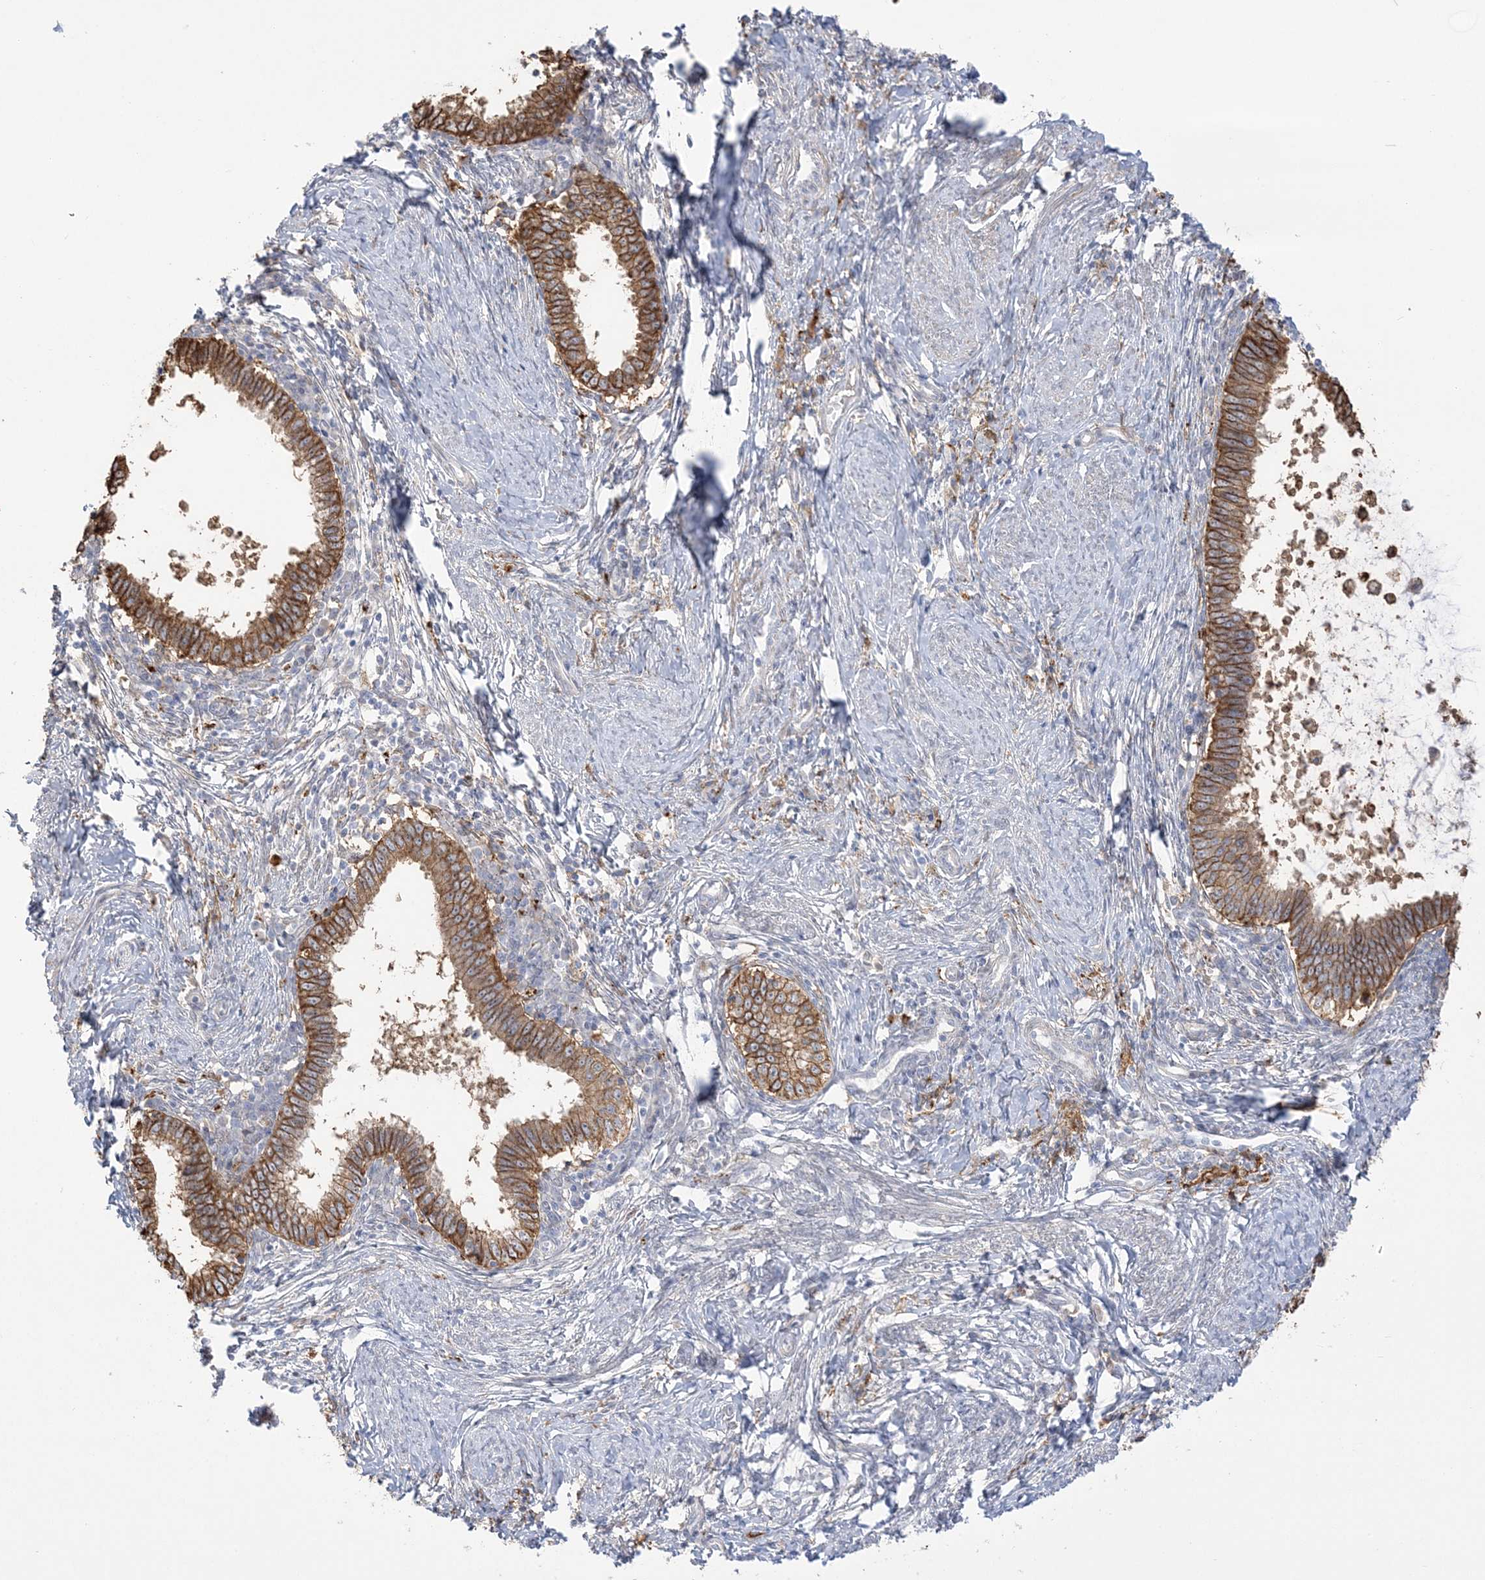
{"staining": {"intensity": "moderate", "quantity": ">75%", "location": "cytoplasmic/membranous"}, "tissue": "cervical cancer", "cell_type": "Tumor cells", "image_type": "cancer", "snomed": [{"axis": "morphology", "description": "Adenocarcinoma, NOS"}, {"axis": "topography", "description": "Cervix"}], "caption": "There is medium levels of moderate cytoplasmic/membranous expression in tumor cells of cervical cancer (adenocarcinoma), as demonstrated by immunohistochemical staining (brown color).", "gene": "HAAO", "patient": {"sex": "female", "age": 36}}